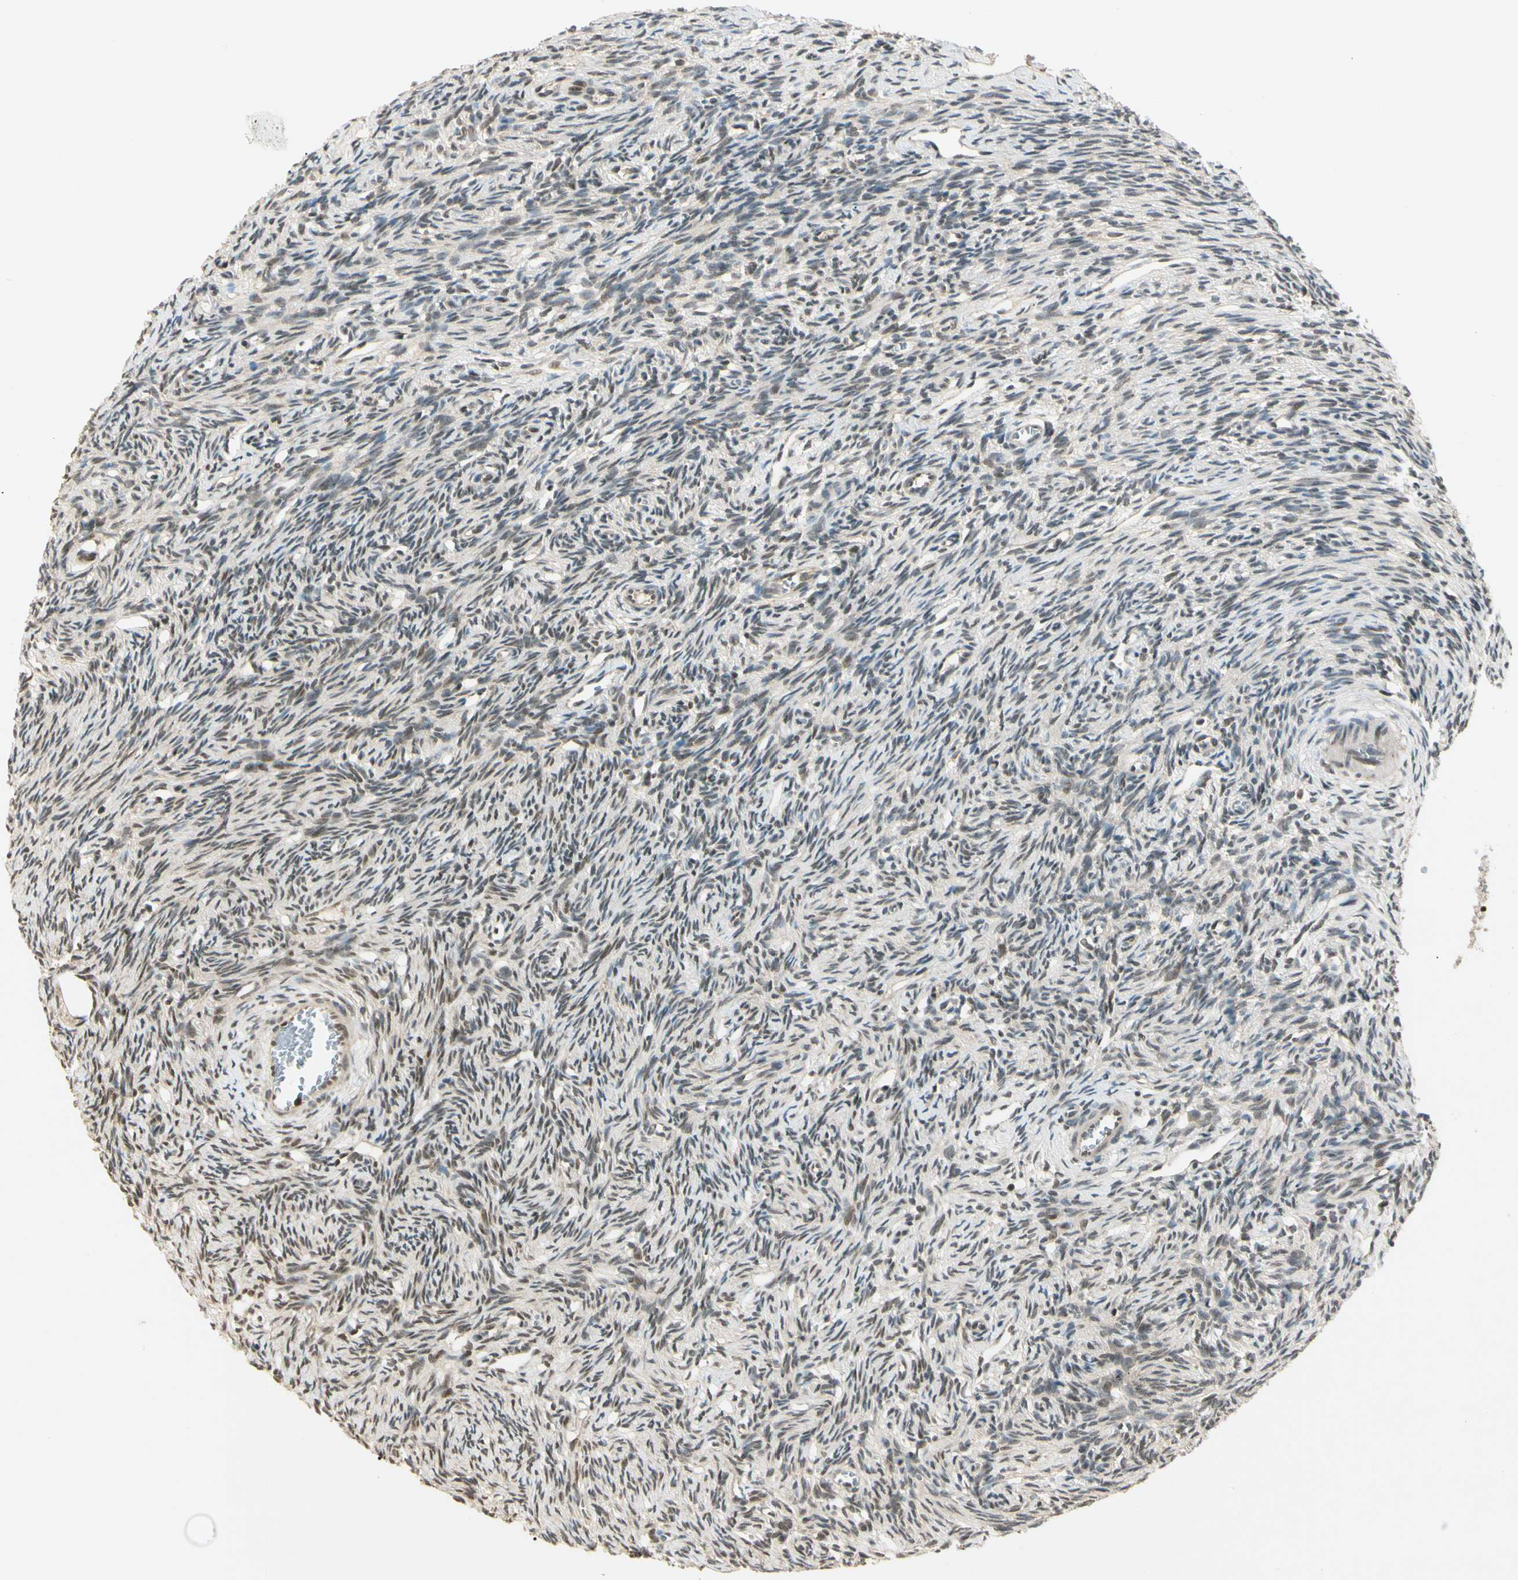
{"staining": {"intensity": "weak", "quantity": ">75%", "location": "nuclear"}, "tissue": "ovary", "cell_type": "Ovarian stroma cells", "image_type": "normal", "snomed": [{"axis": "morphology", "description": "Normal tissue, NOS"}, {"axis": "topography", "description": "Ovary"}], "caption": "An IHC histopathology image of normal tissue is shown. Protein staining in brown labels weak nuclear positivity in ovary within ovarian stroma cells.", "gene": "ZSCAN12", "patient": {"sex": "female", "age": 33}}